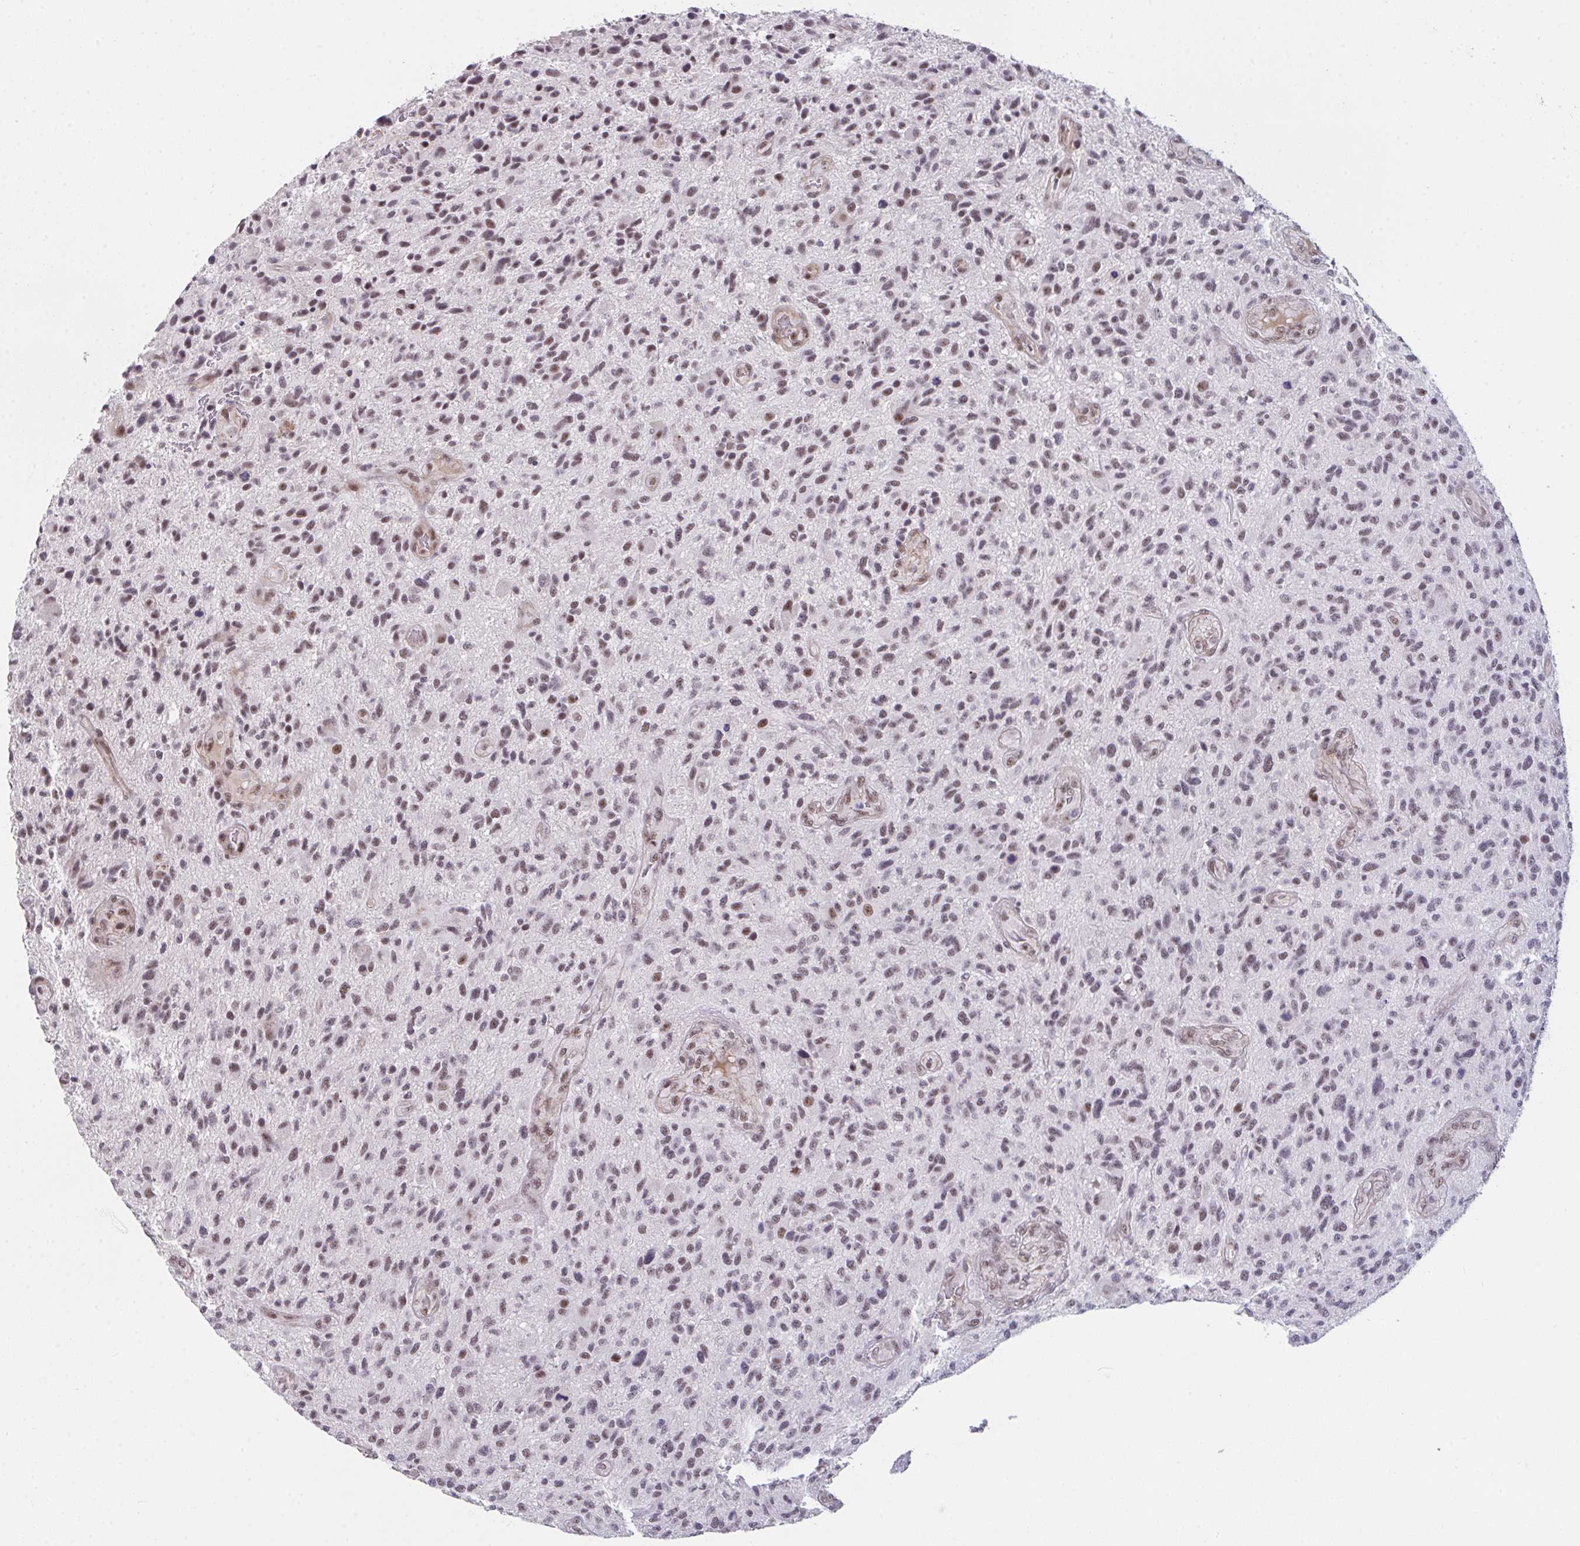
{"staining": {"intensity": "moderate", "quantity": ">75%", "location": "nuclear"}, "tissue": "glioma", "cell_type": "Tumor cells", "image_type": "cancer", "snomed": [{"axis": "morphology", "description": "Glioma, malignant, High grade"}, {"axis": "topography", "description": "Brain"}], "caption": "Human malignant glioma (high-grade) stained for a protein (brown) exhibits moderate nuclear positive positivity in approximately >75% of tumor cells.", "gene": "RBBP6", "patient": {"sex": "male", "age": 47}}